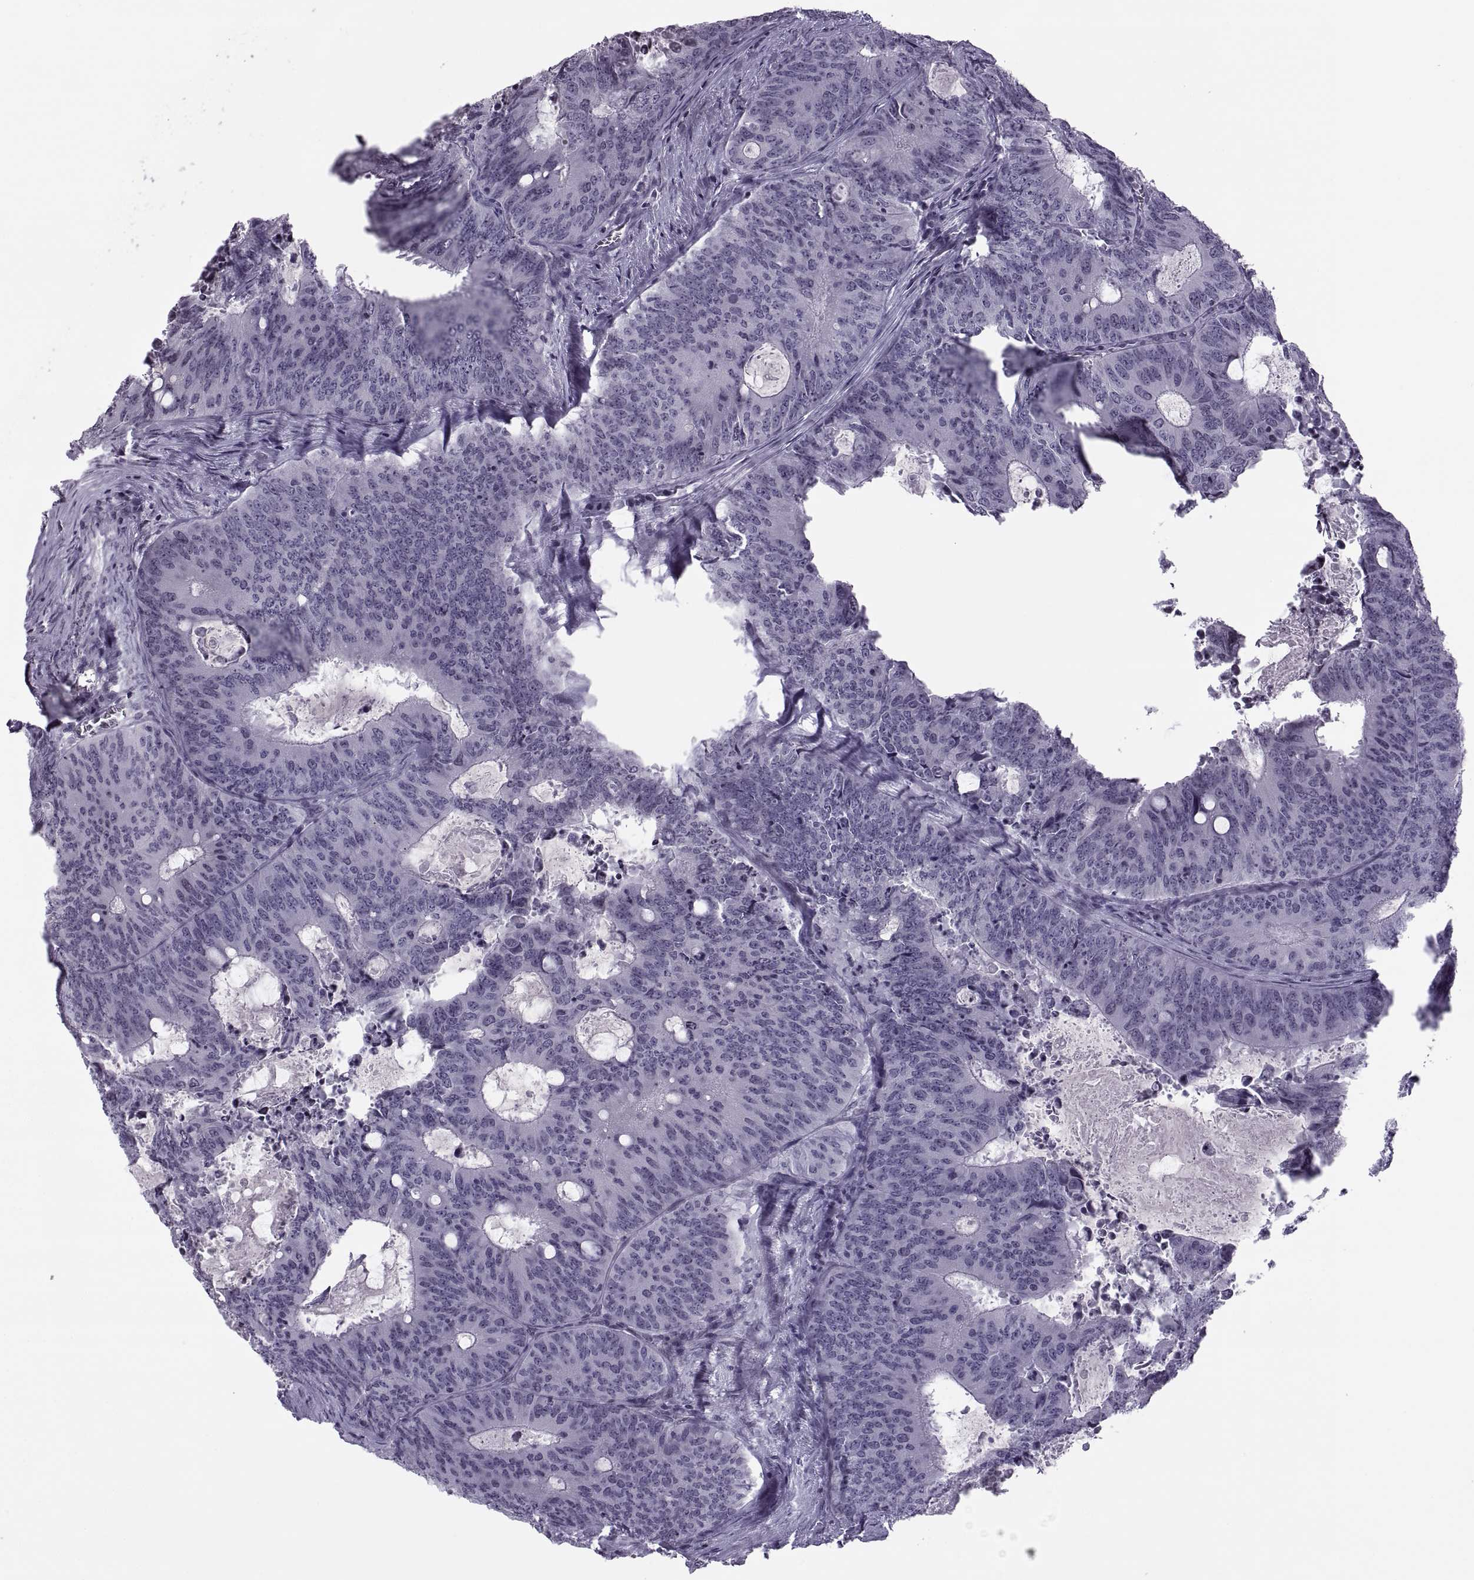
{"staining": {"intensity": "negative", "quantity": "none", "location": "none"}, "tissue": "colorectal cancer", "cell_type": "Tumor cells", "image_type": "cancer", "snomed": [{"axis": "morphology", "description": "Adenocarcinoma, NOS"}, {"axis": "topography", "description": "Colon"}], "caption": "Tumor cells are negative for protein expression in human colorectal cancer.", "gene": "H1-8", "patient": {"sex": "male", "age": 67}}